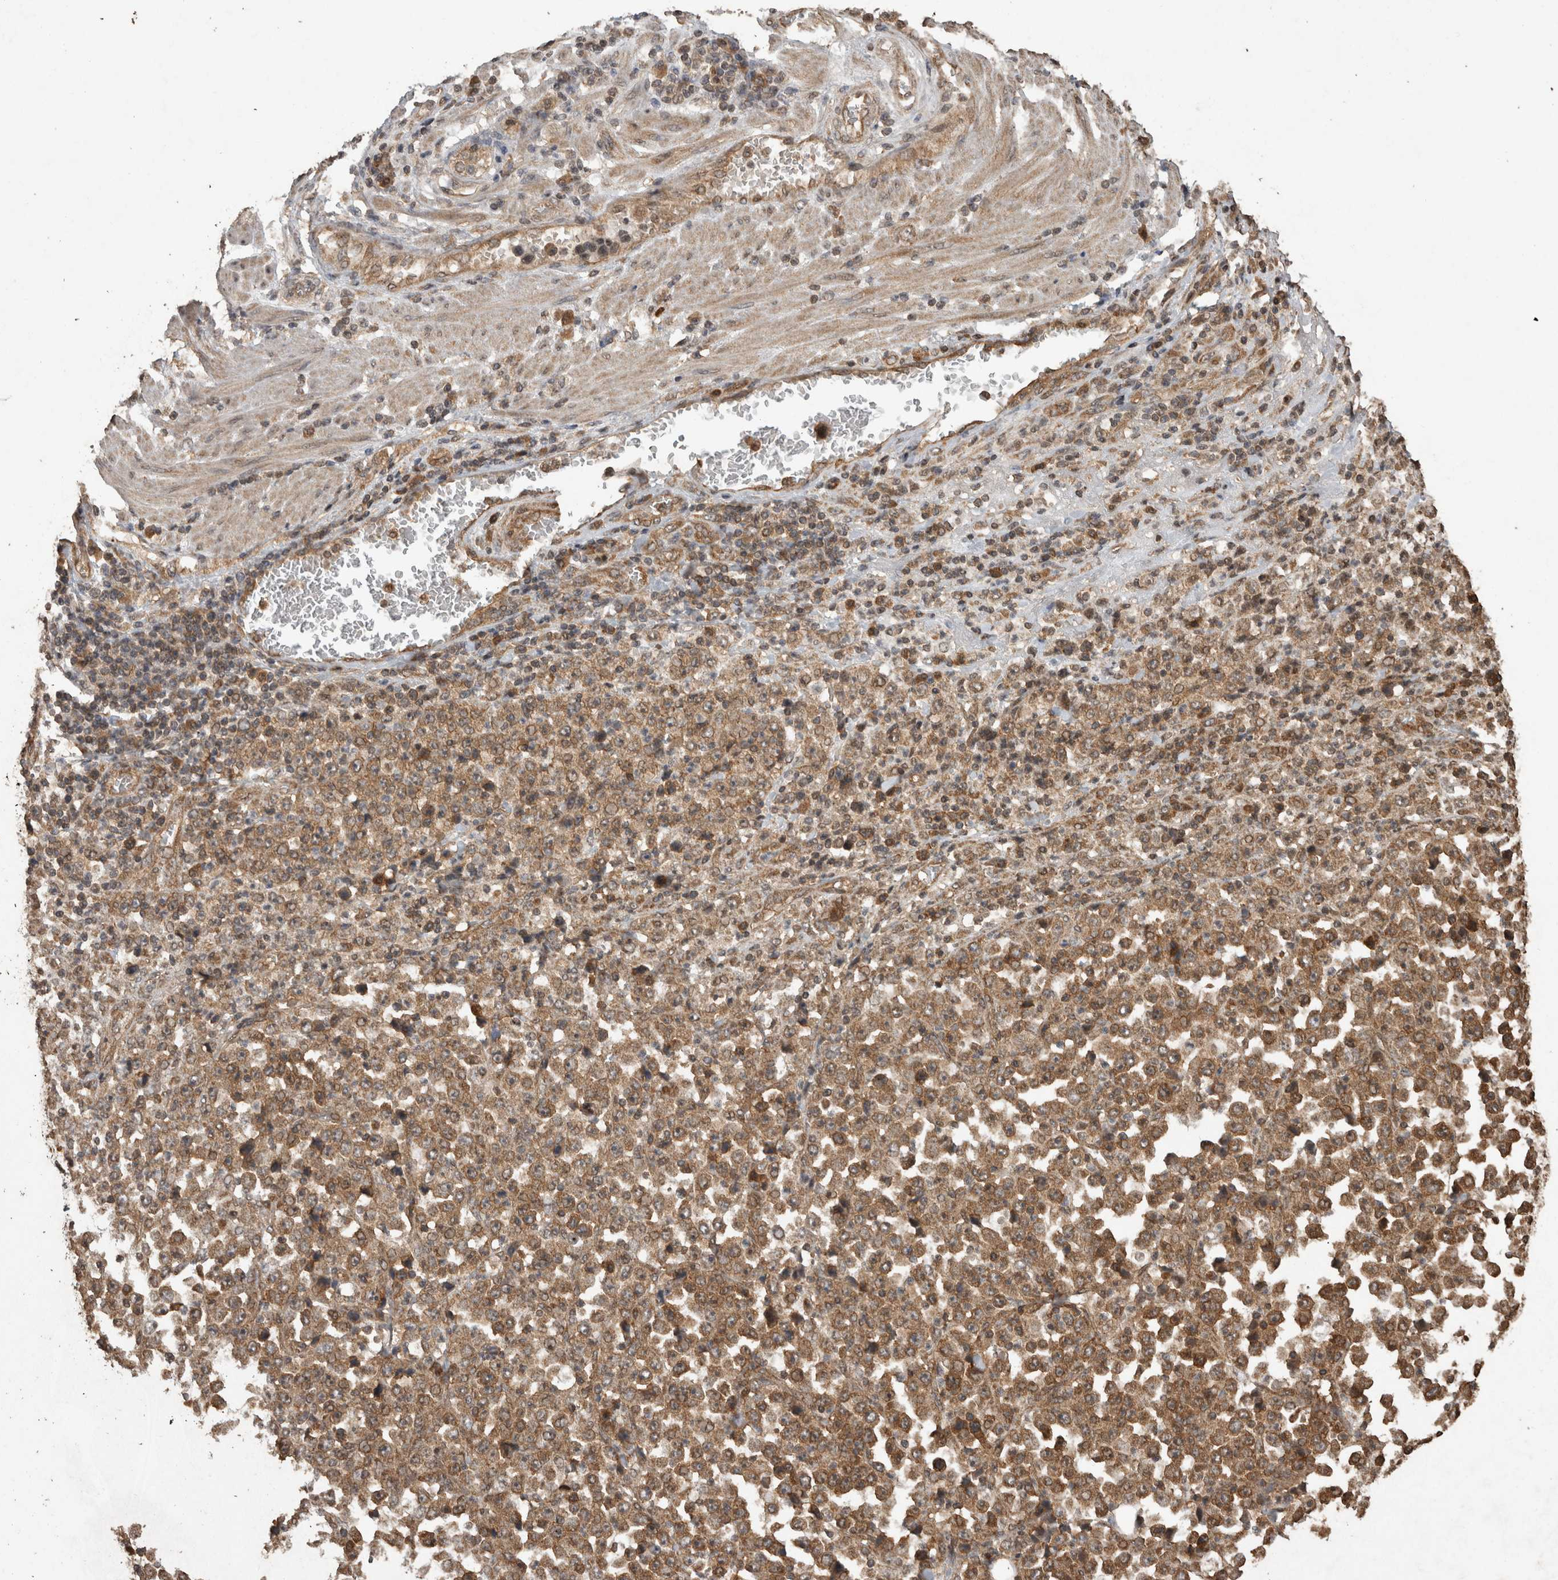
{"staining": {"intensity": "moderate", "quantity": ">75%", "location": "cytoplasmic/membranous"}, "tissue": "stomach cancer", "cell_type": "Tumor cells", "image_type": "cancer", "snomed": [{"axis": "morphology", "description": "Normal tissue, NOS"}, {"axis": "morphology", "description": "Adenocarcinoma, NOS"}, {"axis": "topography", "description": "Stomach, upper"}, {"axis": "topography", "description": "Stomach"}], "caption": "A high-resolution histopathology image shows immunohistochemistry staining of stomach cancer, which demonstrates moderate cytoplasmic/membranous staining in approximately >75% of tumor cells.", "gene": "PINK1", "patient": {"sex": "male", "age": 59}}